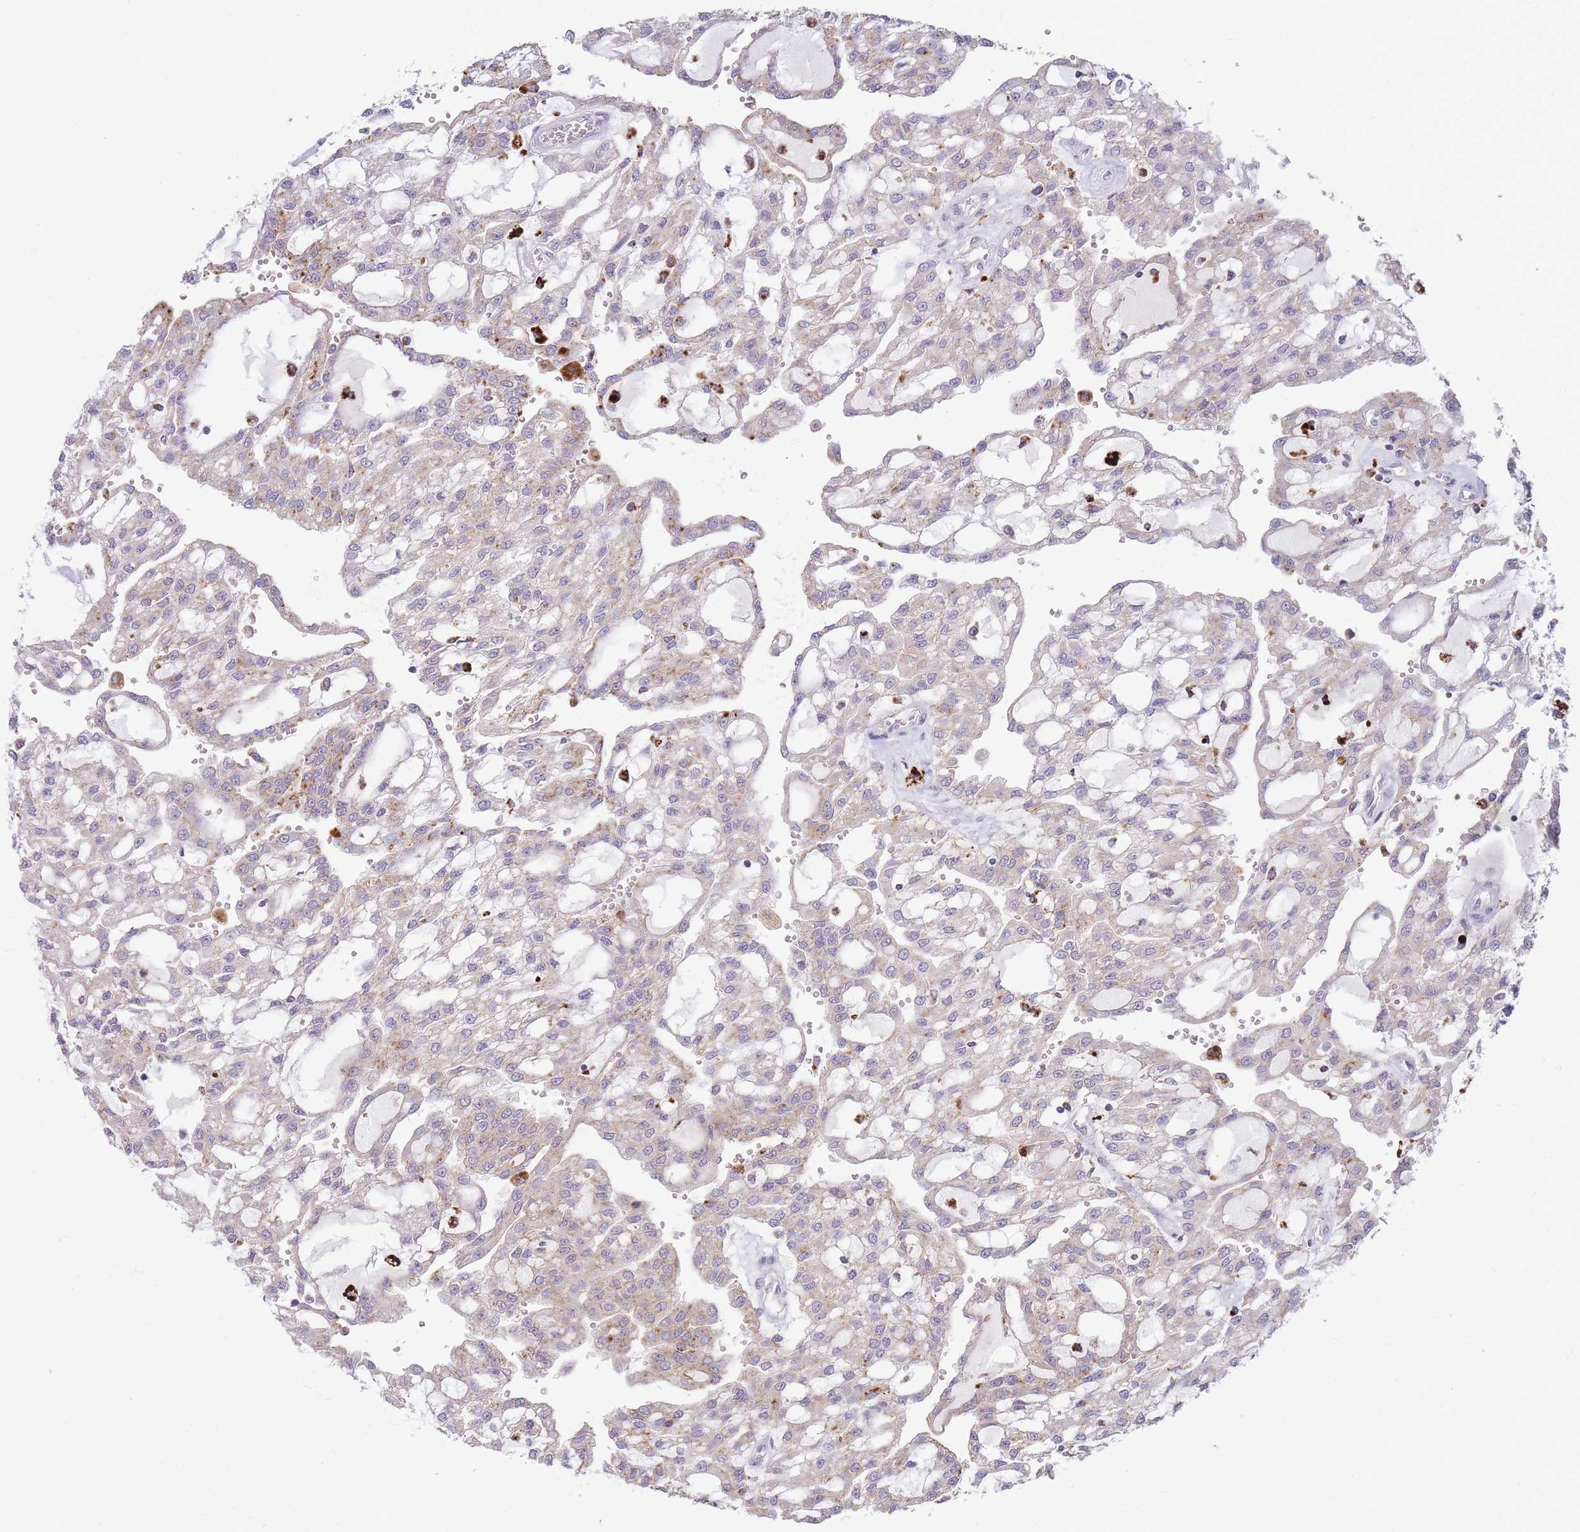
{"staining": {"intensity": "weak", "quantity": "25%-75%", "location": "cytoplasmic/membranous"}, "tissue": "renal cancer", "cell_type": "Tumor cells", "image_type": "cancer", "snomed": [{"axis": "morphology", "description": "Adenocarcinoma, NOS"}, {"axis": "topography", "description": "Kidney"}], "caption": "Weak cytoplasmic/membranous expression is present in approximately 25%-75% of tumor cells in renal adenocarcinoma. The protein is shown in brown color, while the nuclei are stained blue.", "gene": "TRIM61", "patient": {"sex": "male", "age": 63}}